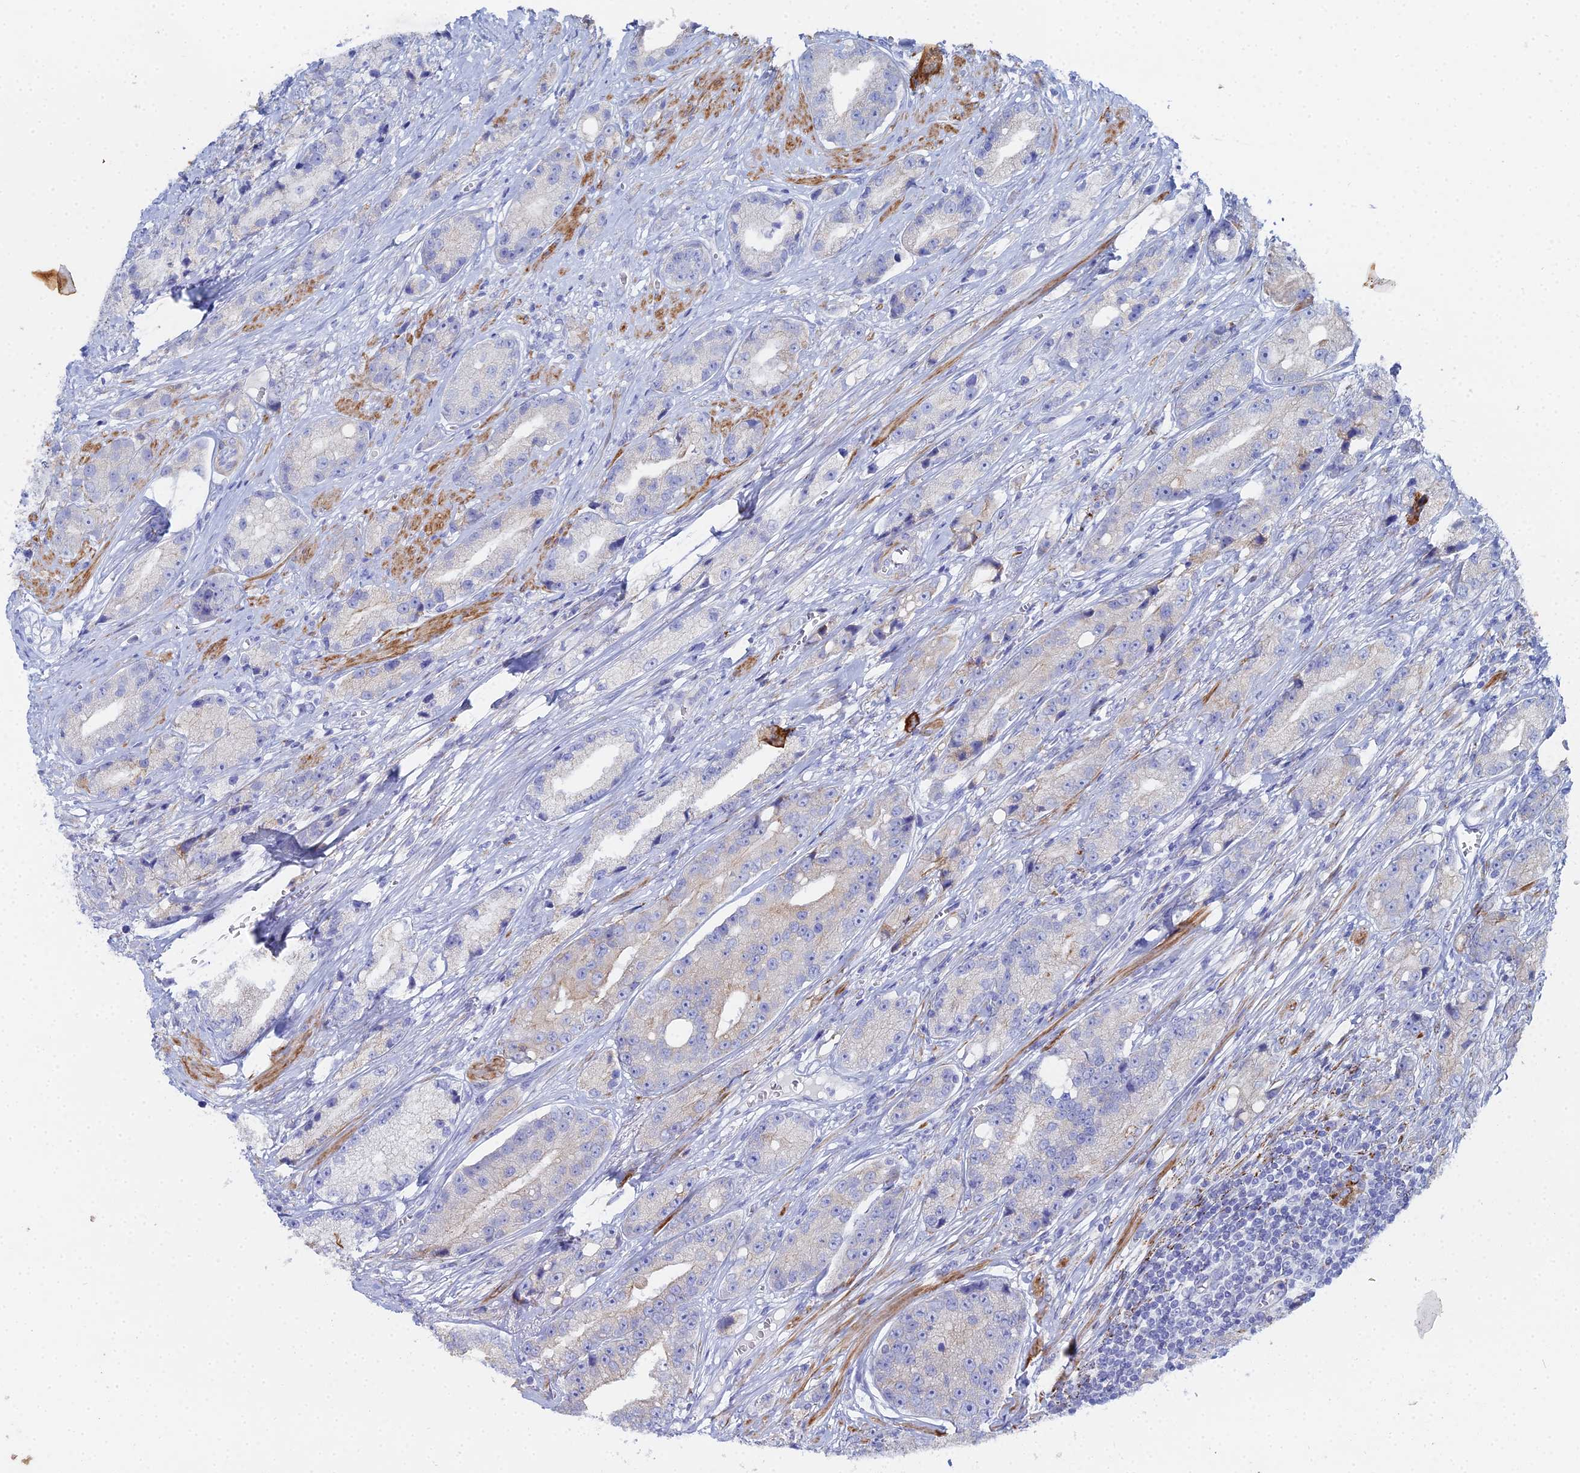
{"staining": {"intensity": "negative", "quantity": "none", "location": "none"}, "tissue": "prostate cancer", "cell_type": "Tumor cells", "image_type": "cancer", "snomed": [{"axis": "morphology", "description": "Adenocarcinoma, High grade"}, {"axis": "topography", "description": "Prostate"}], "caption": "This is a histopathology image of immunohistochemistry (IHC) staining of prostate cancer (high-grade adenocarcinoma), which shows no positivity in tumor cells.", "gene": "DHX34", "patient": {"sex": "male", "age": 74}}